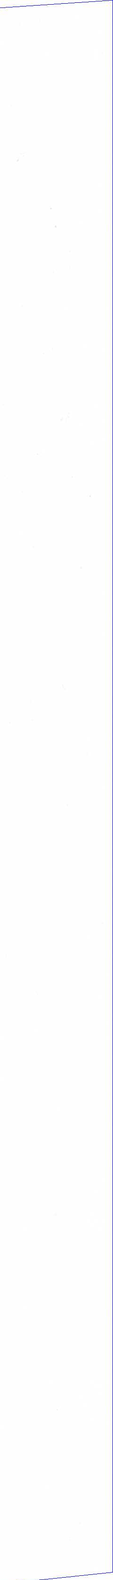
{"staining": {"intensity": "negative", "quantity": "none", "location": "none"}, "tissue": "skin", "cell_type": "Fibroblasts", "image_type": "normal", "snomed": [{"axis": "morphology", "description": "Normal tissue, NOS"}, {"axis": "topography", "description": "Skin"}], "caption": "Immunohistochemical staining of unremarkable skin displays no significant positivity in fibroblasts. (Brightfield microscopy of DAB IHC at high magnification).", "gene": "GCG", "patient": {"sex": "female", "age": 74}}